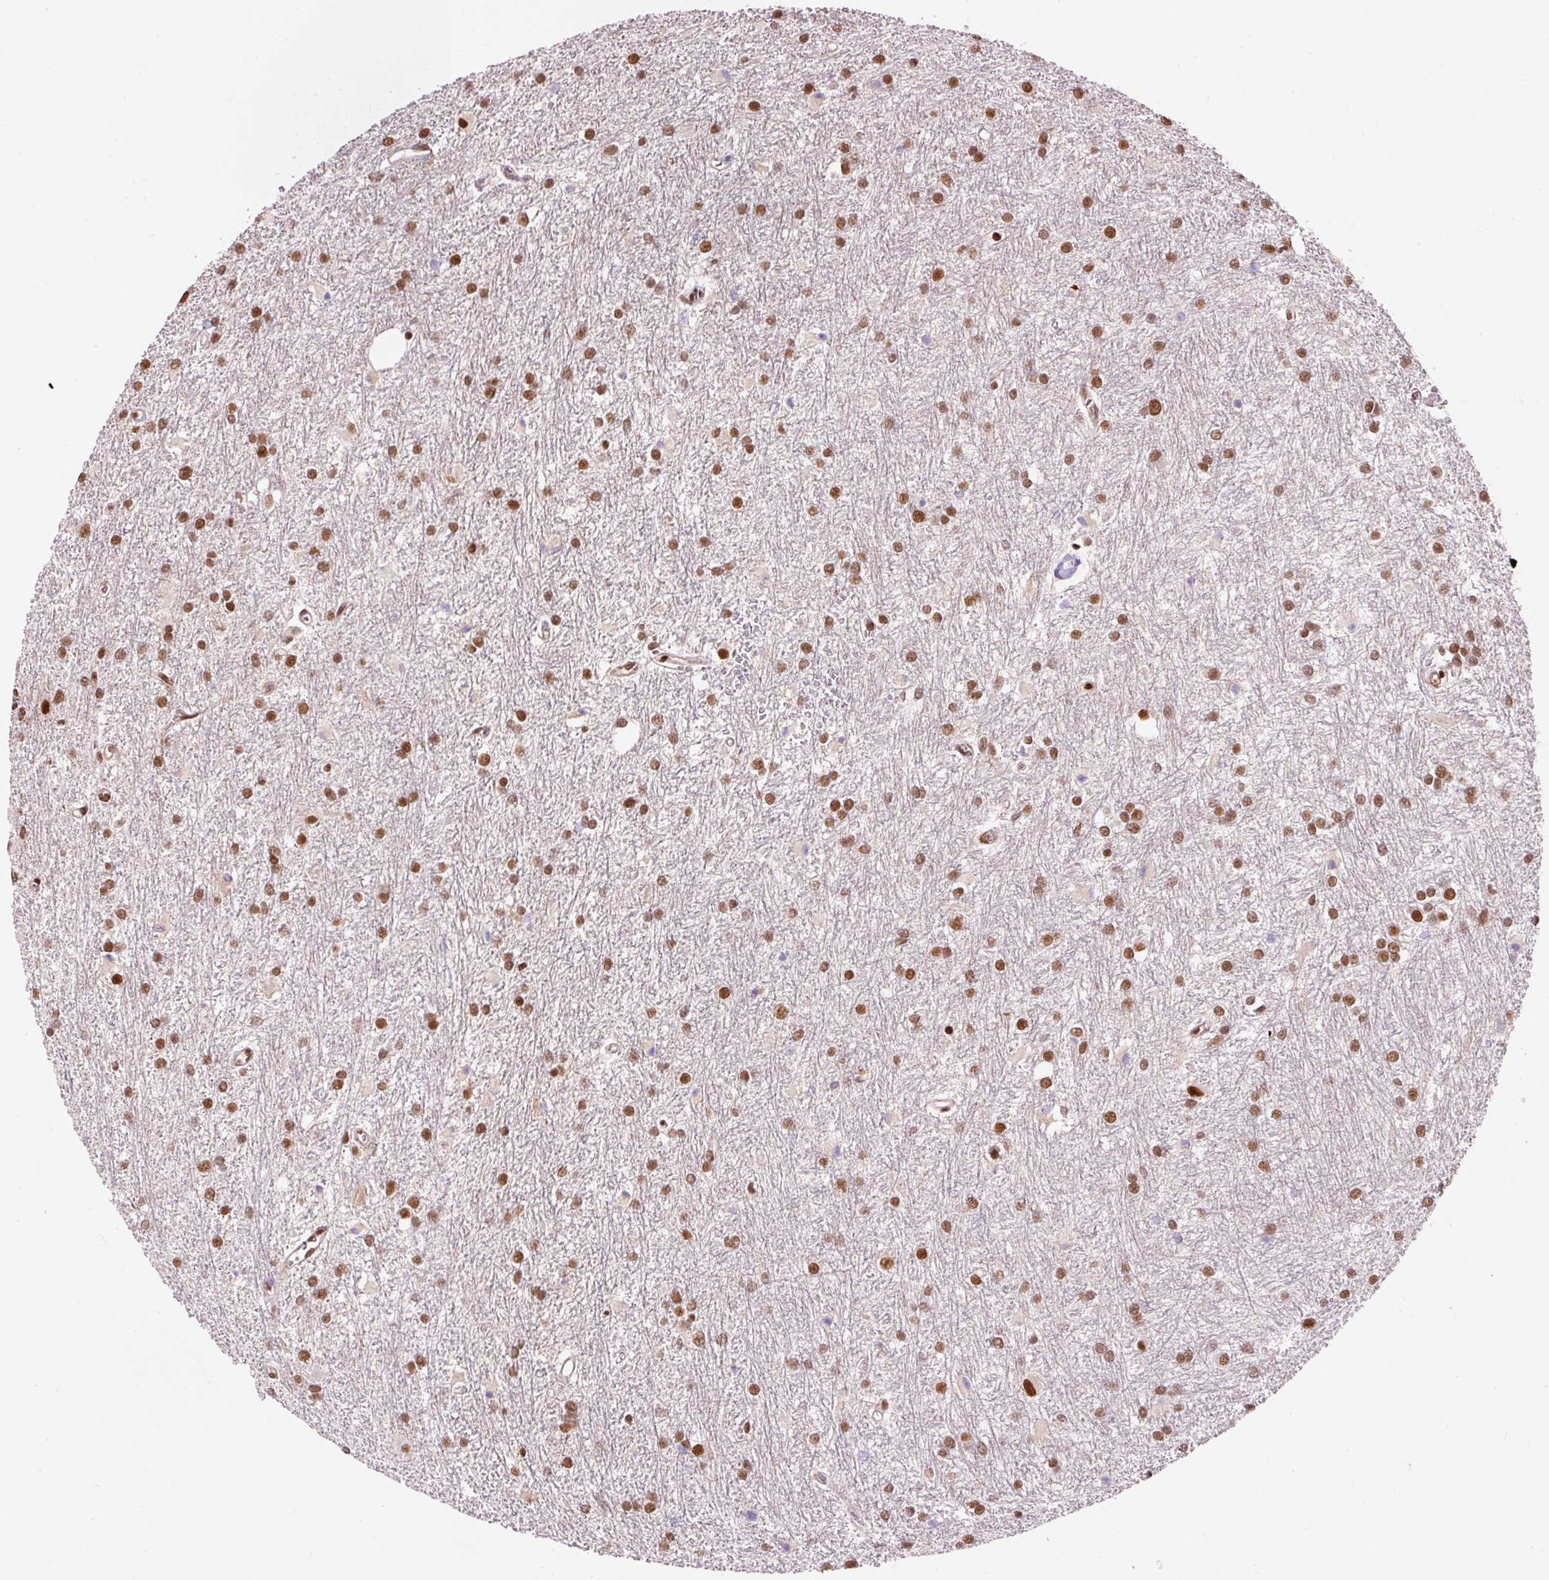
{"staining": {"intensity": "strong", "quantity": ">75%", "location": "nuclear"}, "tissue": "glioma", "cell_type": "Tumor cells", "image_type": "cancer", "snomed": [{"axis": "morphology", "description": "Glioma, malignant, High grade"}, {"axis": "topography", "description": "Brain"}], "caption": "Immunohistochemical staining of human malignant glioma (high-grade) demonstrates high levels of strong nuclear protein expression in about >75% of tumor cells.", "gene": "HNRNPC", "patient": {"sex": "female", "age": 50}}